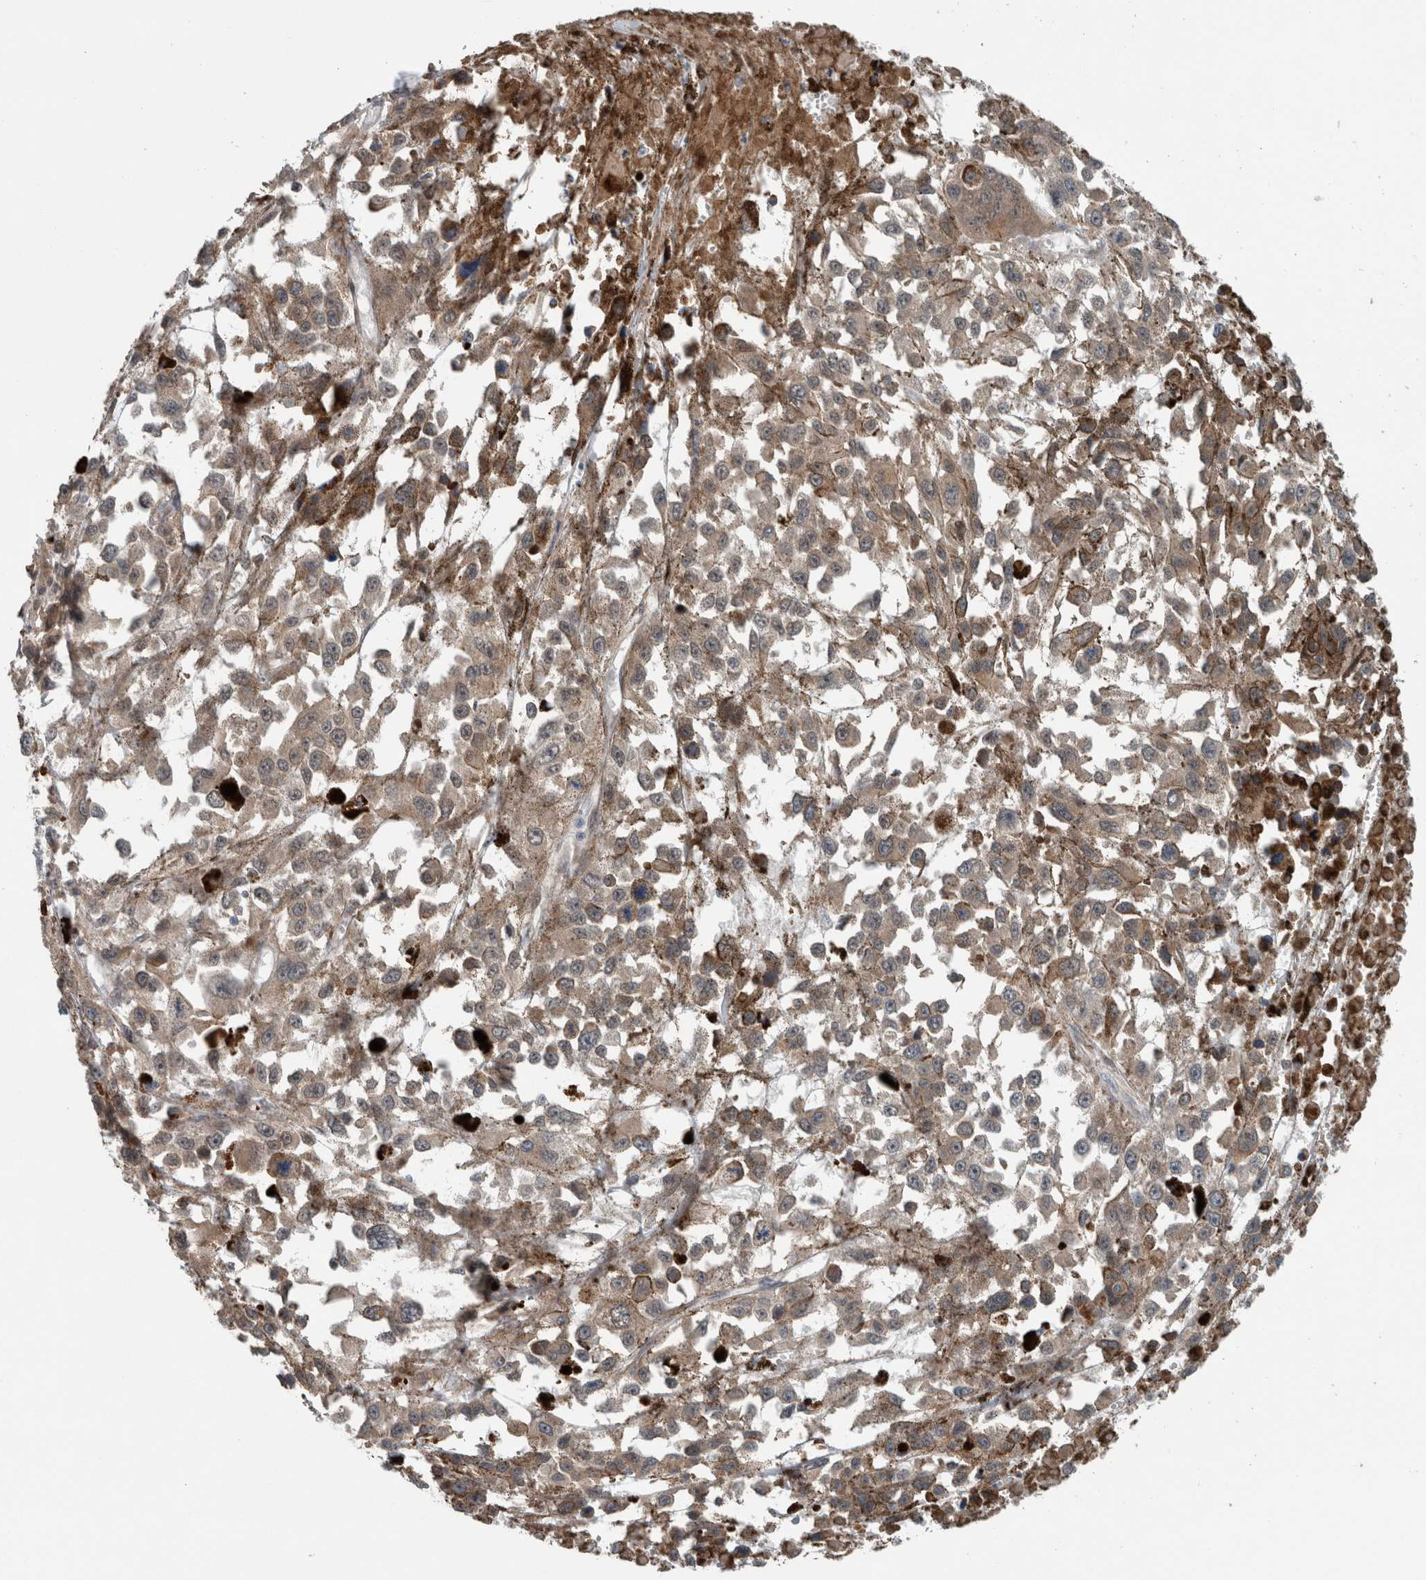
{"staining": {"intensity": "weak", "quantity": ">75%", "location": "cytoplasmic/membranous"}, "tissue": "melanoma", "cell_type": "Tumor cells", "image_type": "cancer", "snomed": [{"axis": "morphology", "description": "Malignant melanoma, Metastatic site"}, {"axis": "topography", "description": "Lymph node"}], "caption": "There is low levels of weak cytoplasmic/membranous positivity in tumor cells of malignant melanoma (metastatic site), as demonstrated by immunohistochemical staining (brown color).", "gene": "GBA2", "patient": {"sex": "male", "age": 59}}